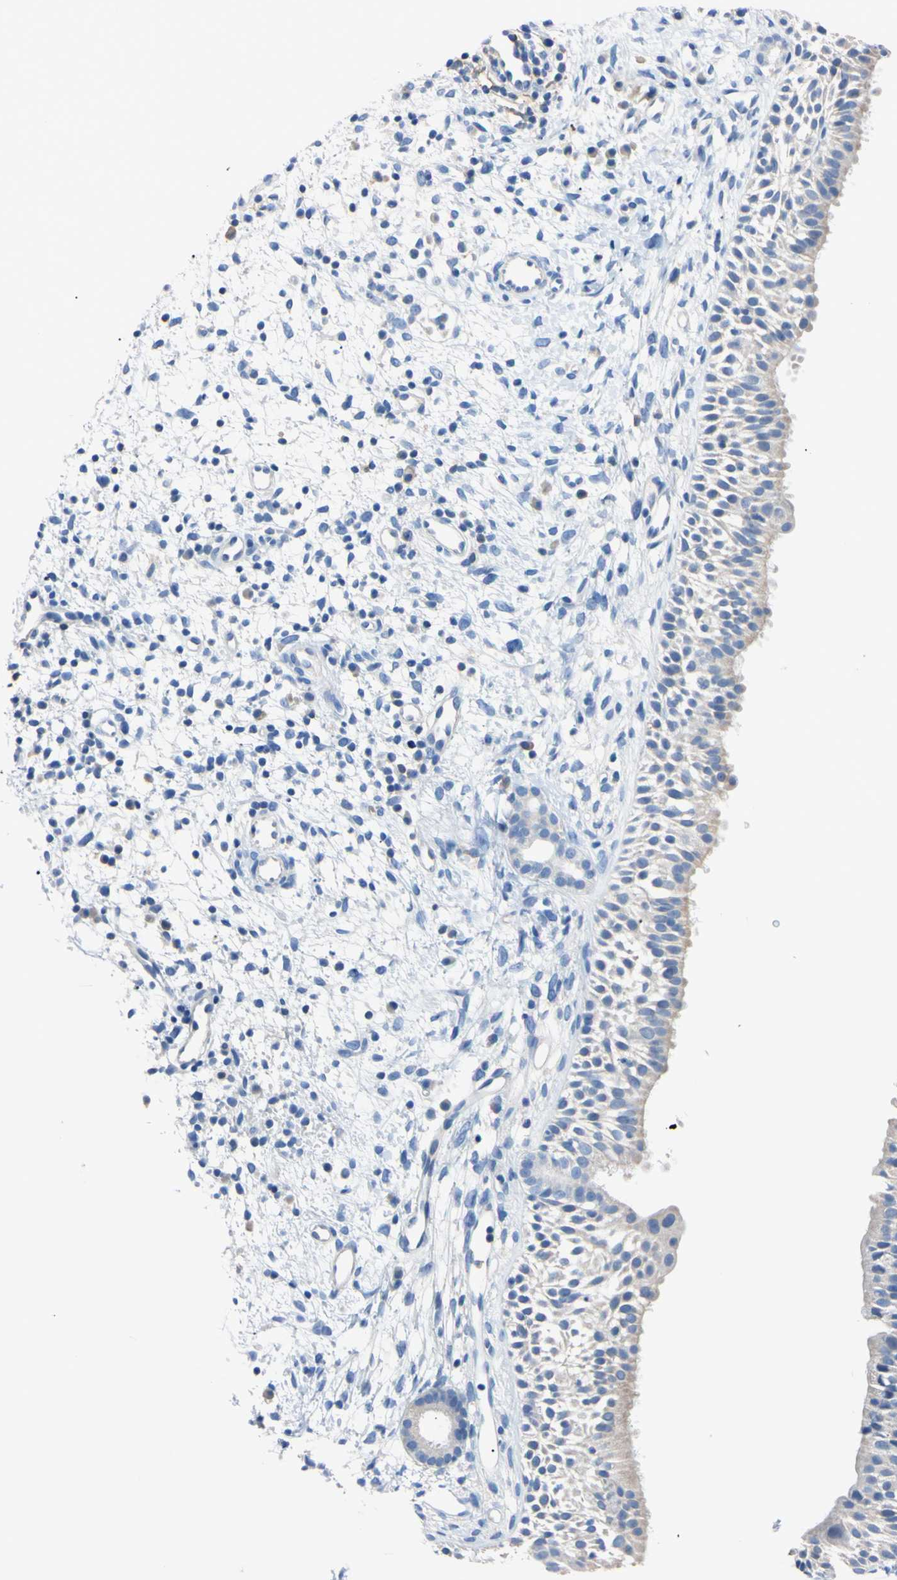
{"staining": {"intensity": "negative", "quantity": "none", "location": "none"}, "tissue": "nasopharynx", "cell_type": "Respiratory epithelial cells", "image_type": "normal", "snomed": [{"axis": "morphology", "description": "Normal tissue, NOS"}, {"axis": "topography", "description": "Nasopharynx"}], "caption": "Photomicrograph shows no protein positivity in respiratory epithelial cells of unremarkable nasopharynx. (IHC, brightfield microscopy, high magnification).", "gene": "PNKD", "patient": {"sex": "male", "age": 22}}